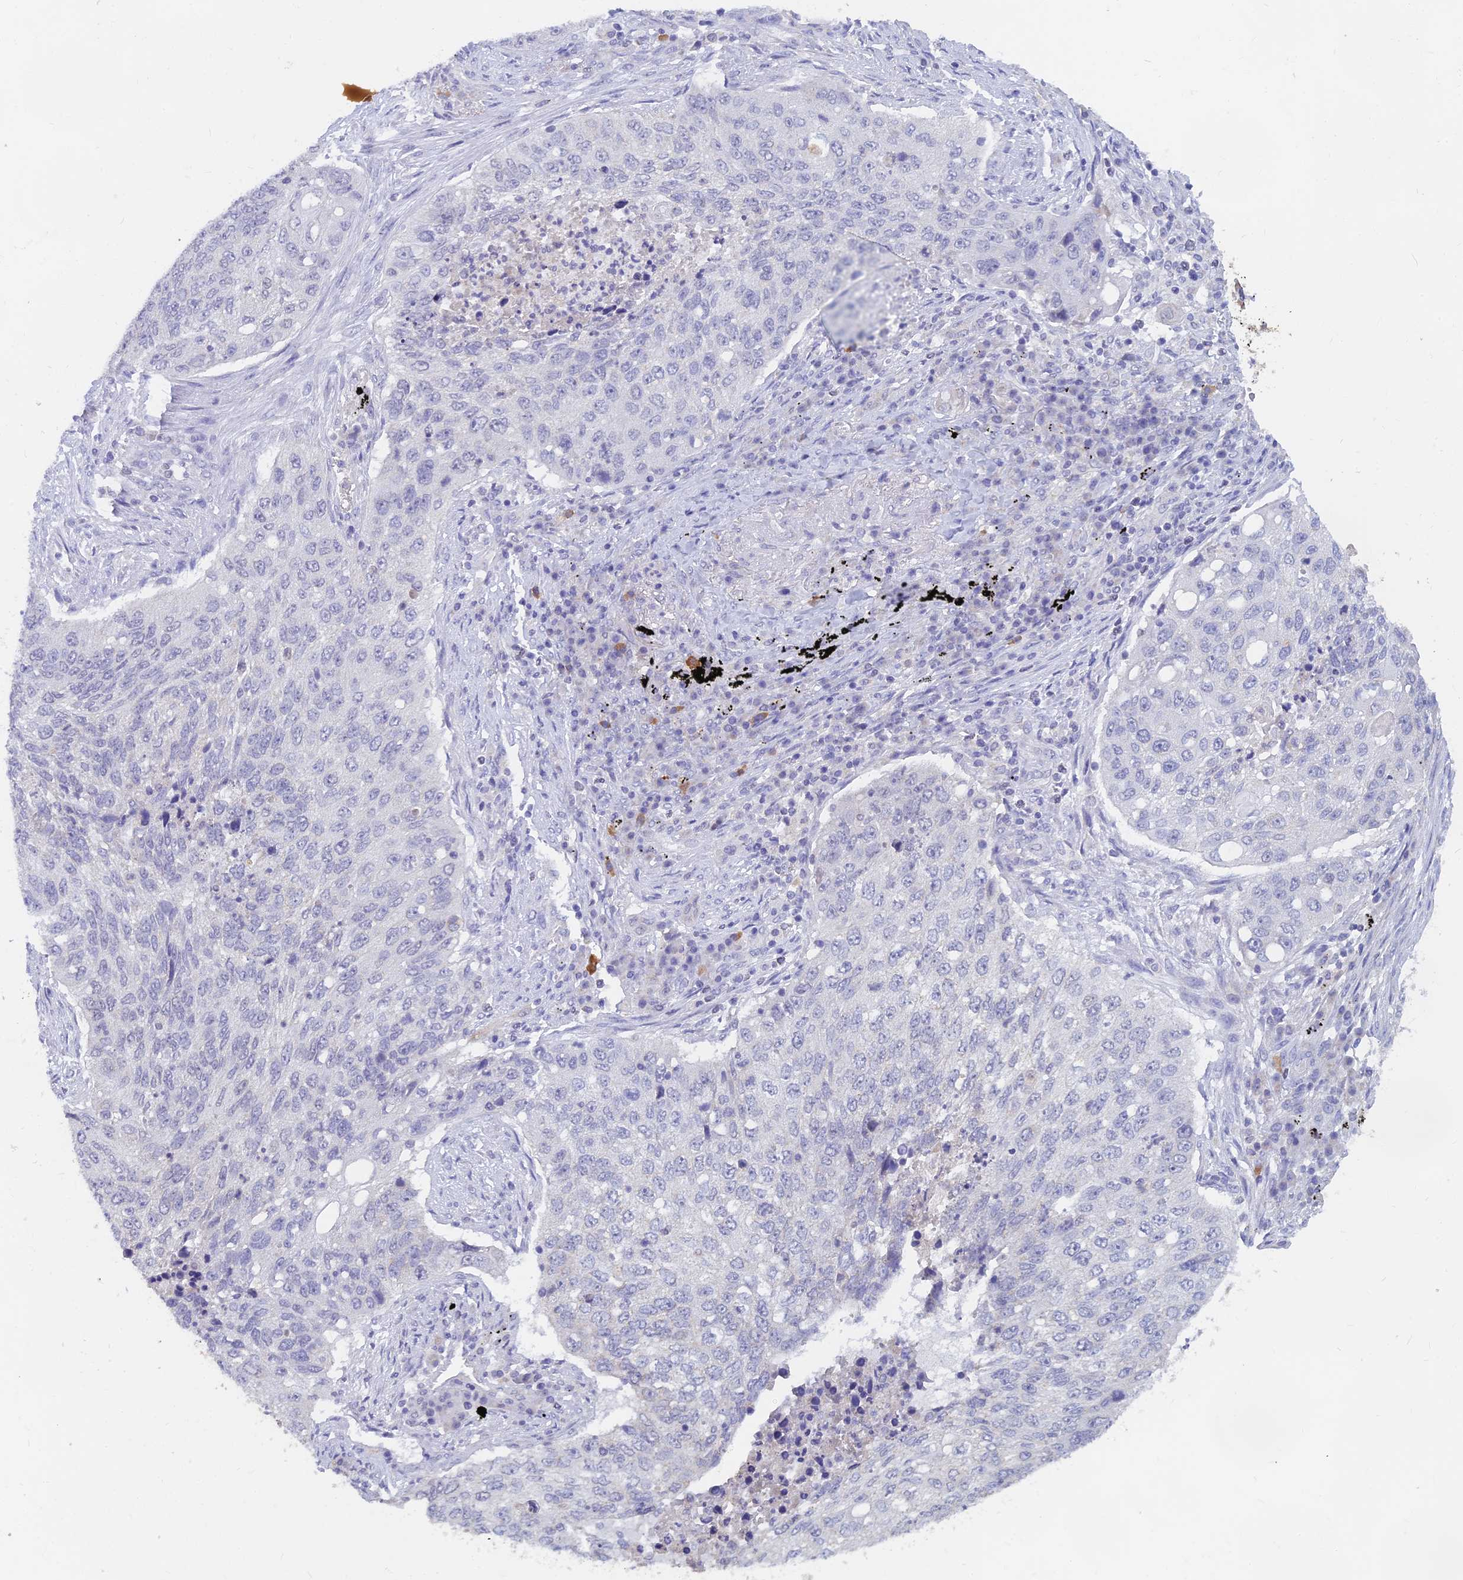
{"staining": {"intensity": "negative", "quantity": "none", "location": "none"}, "tissue": "lung cancer", "cell_type": "Tumor cells", "image_type": "cancer", "snomed": [{"axis": "morphology", "description": "Squamous cell carcinoma, NOS"}, {"axis": "topography", "description": "Lung"}], "caption": "This is a image of IHC staining of lung squamous cell carcinoma, which shows no expression in tumor cells. The staining was performed using DAB to visualize the protein expression in brown, while the nuclei were stained in blue with hematoxylin (Magnification: 20x).", "gene": "LRIF1", "patient": {"sex": "female", "age": 63}}